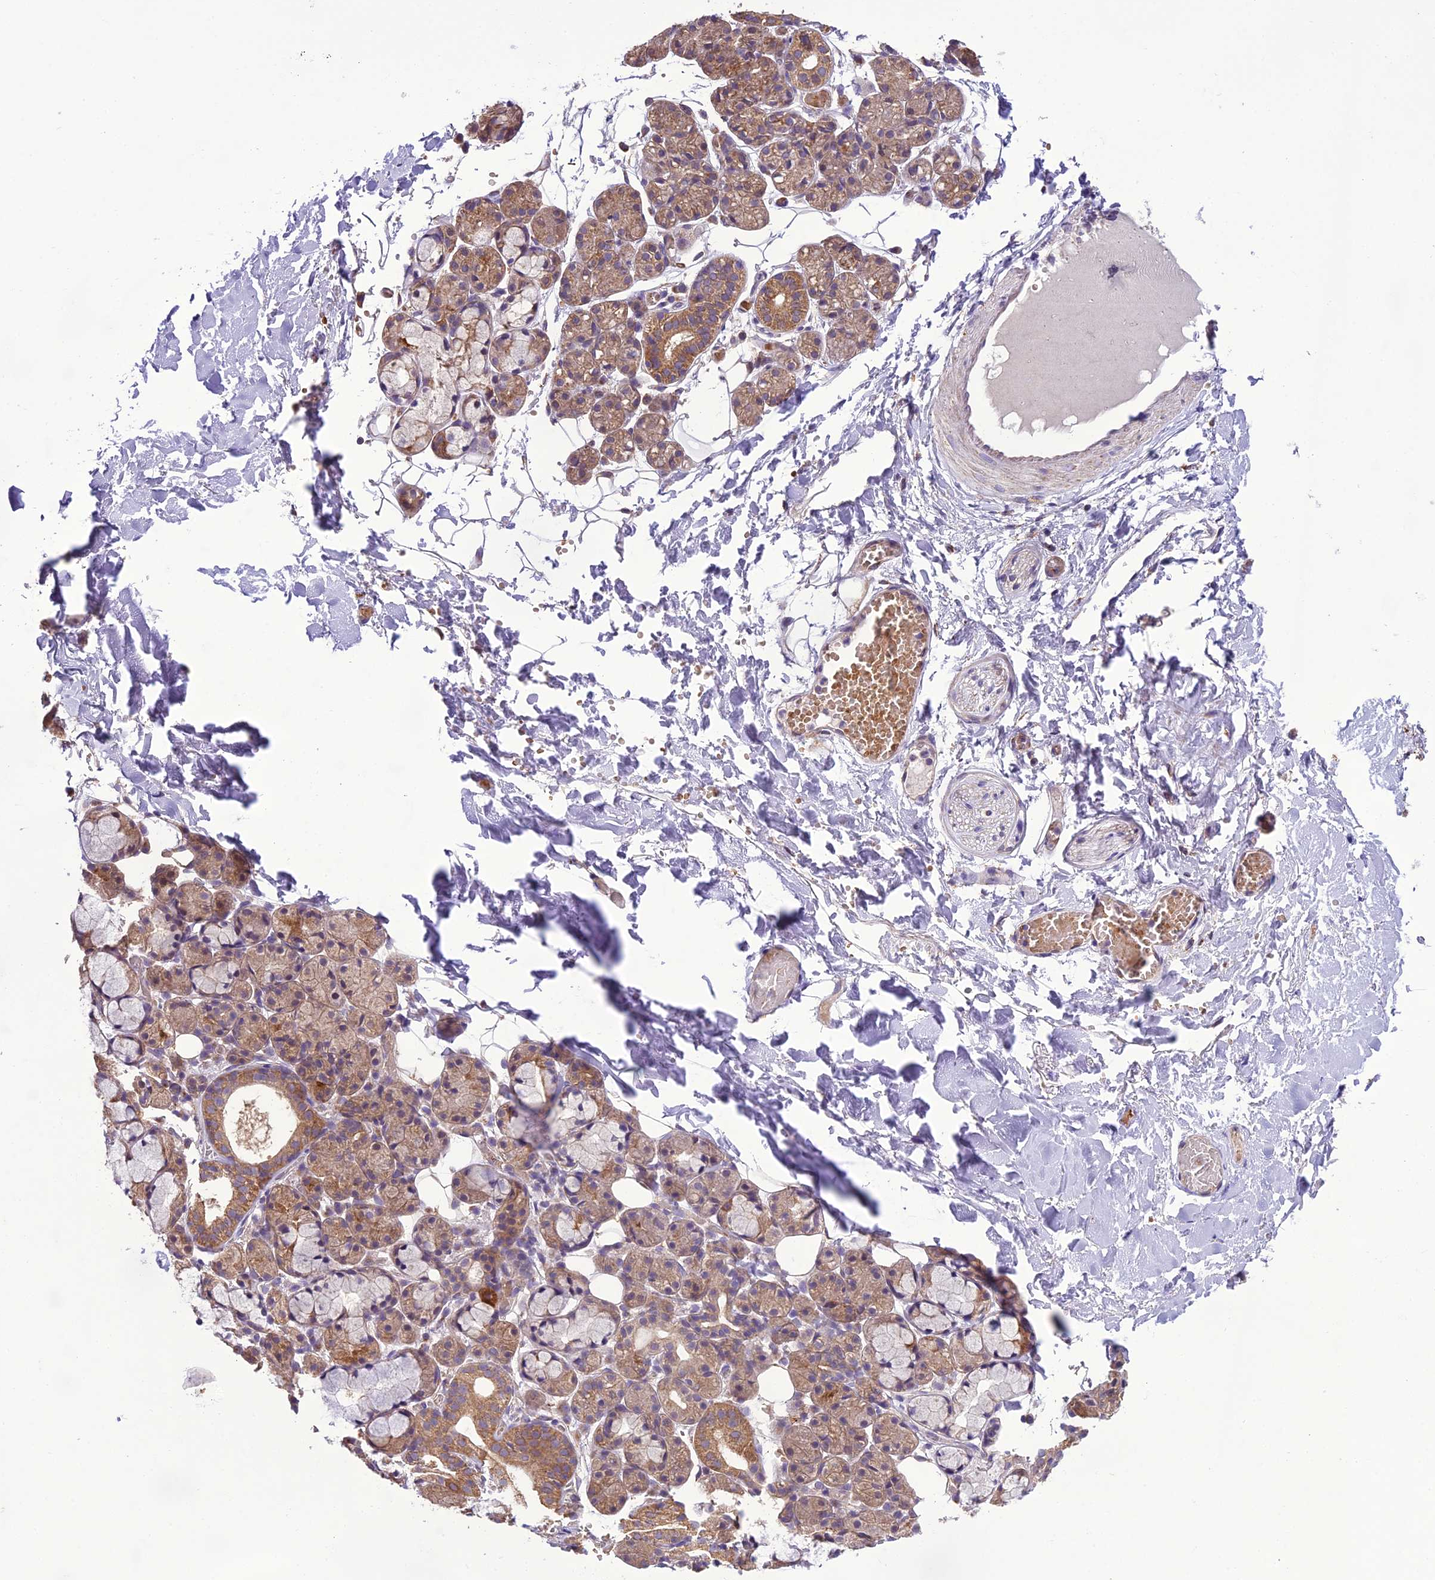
{"staining": {"intensity": "moderate", "quantity": "25%-75%", "location": "cytoplasmic/membranous"}, "tissue": "salivary gland", "cell_type": "Glandular cells", "image_type": "normal", "snomed": [{"axis": "morphology", "description": "Normal tissue, NOS"}, {"axis": "topography", "description": "Salivary gland"}], "caption": "High-power microscopy captured an immunohistochemistry (IHC) photomicrograph of benign salivary gland, revealing moderate cytoplasmic/membranous positivity in about 25%-75% of glandular cells.", "gene": "ENSG00000260272", "patient": {"sex": "male", "age": 63}}